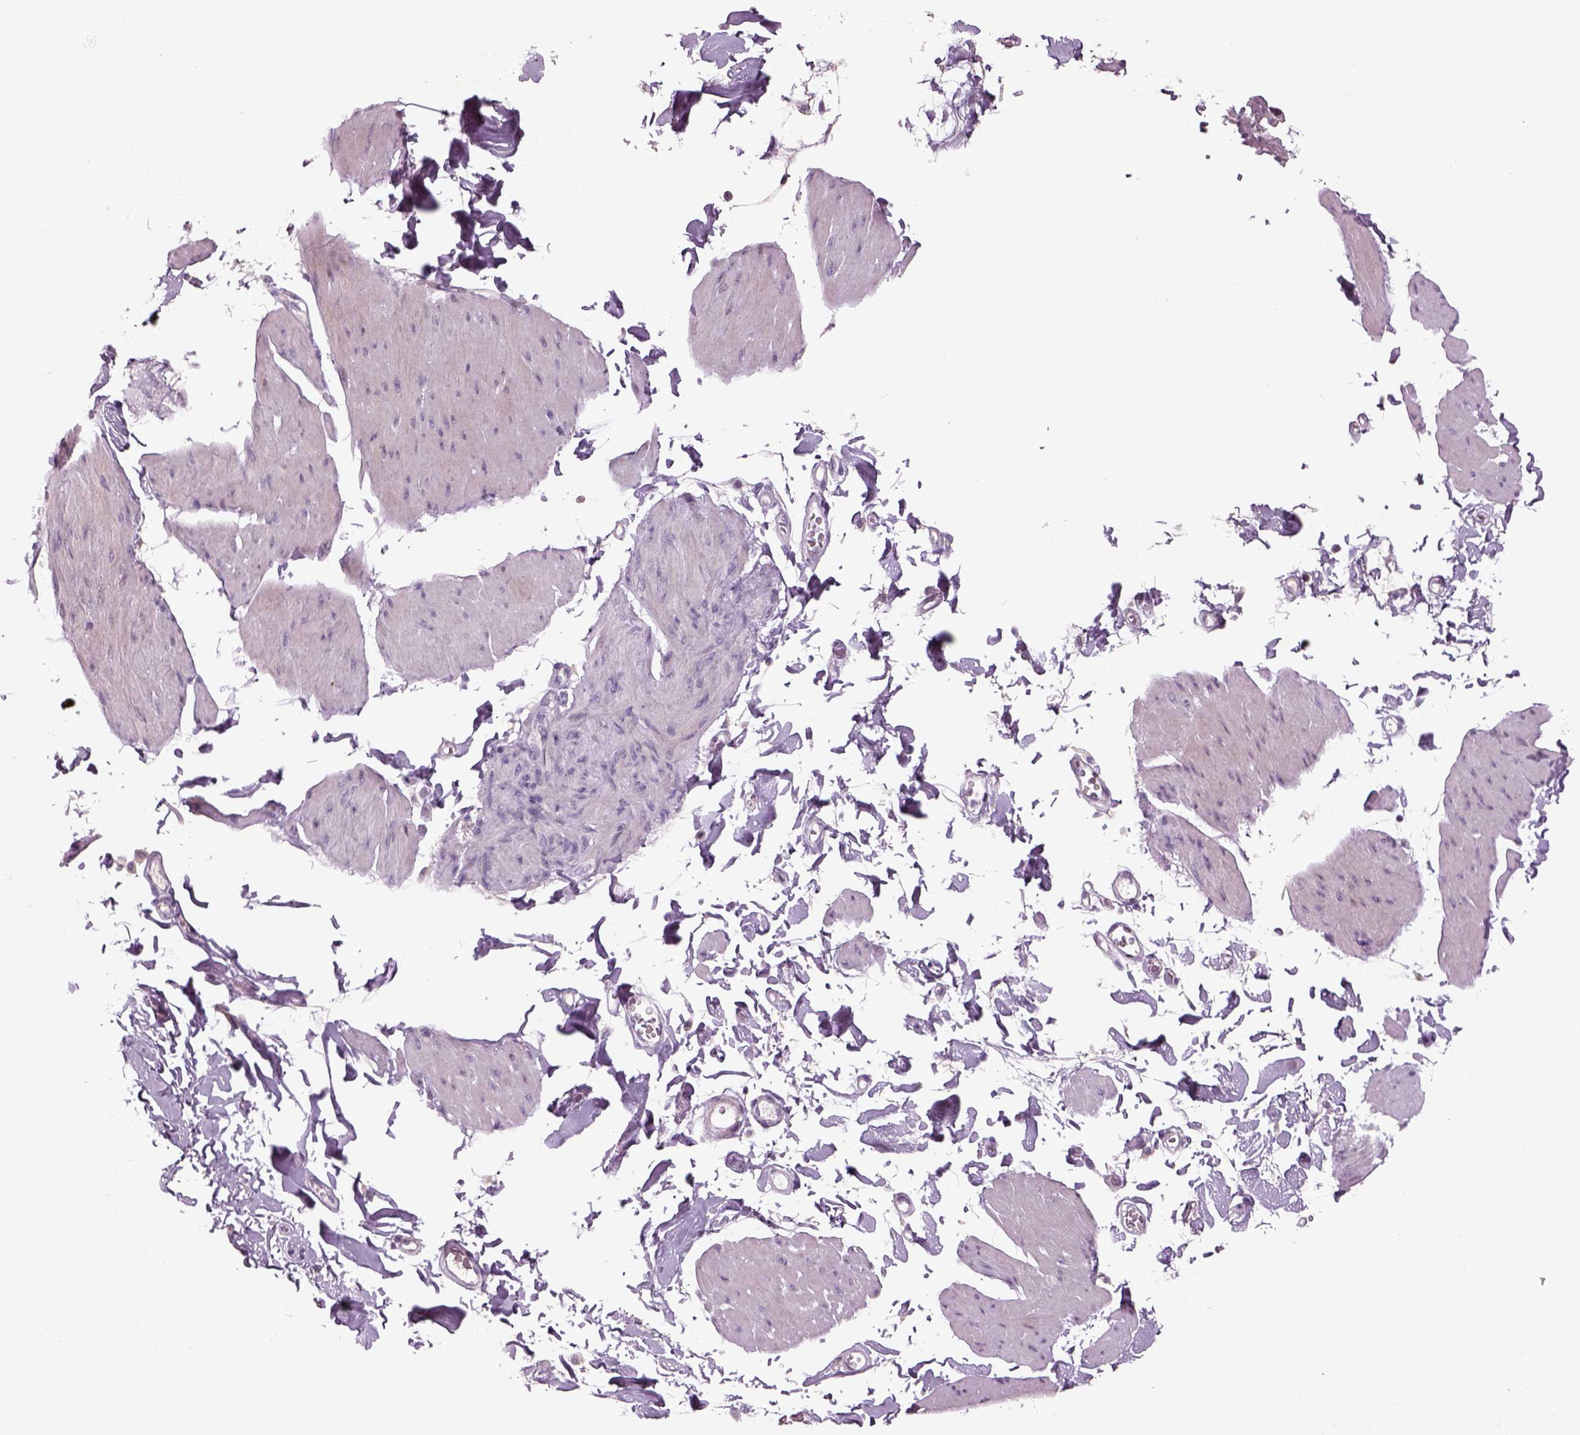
{"staining": {"intensity": "negative", "quantity": "none", "location": "none"}, "tissue": "smooth muscle", "cell_type": "Smooth muscle cells", "image_type": "normal", "snomed": [{"axis": "morphology", "description": "Normal tissue, NOS"}, {"axis": "topography", "description": "Adipose tissue"}, {"axis": "topography", "description": "Smooth muscle"}, {"axis": "topography", "description": "Peripheral nerve tissue"}], "caption": "The histopathology image shows no staining of smooth muscle cells in normal smooth muscle. (DAB (3,3'-diaminobenzidine) IHC, high magnification).", "gene": "PENK", "patient": {"sex": "male", "age": 83}}